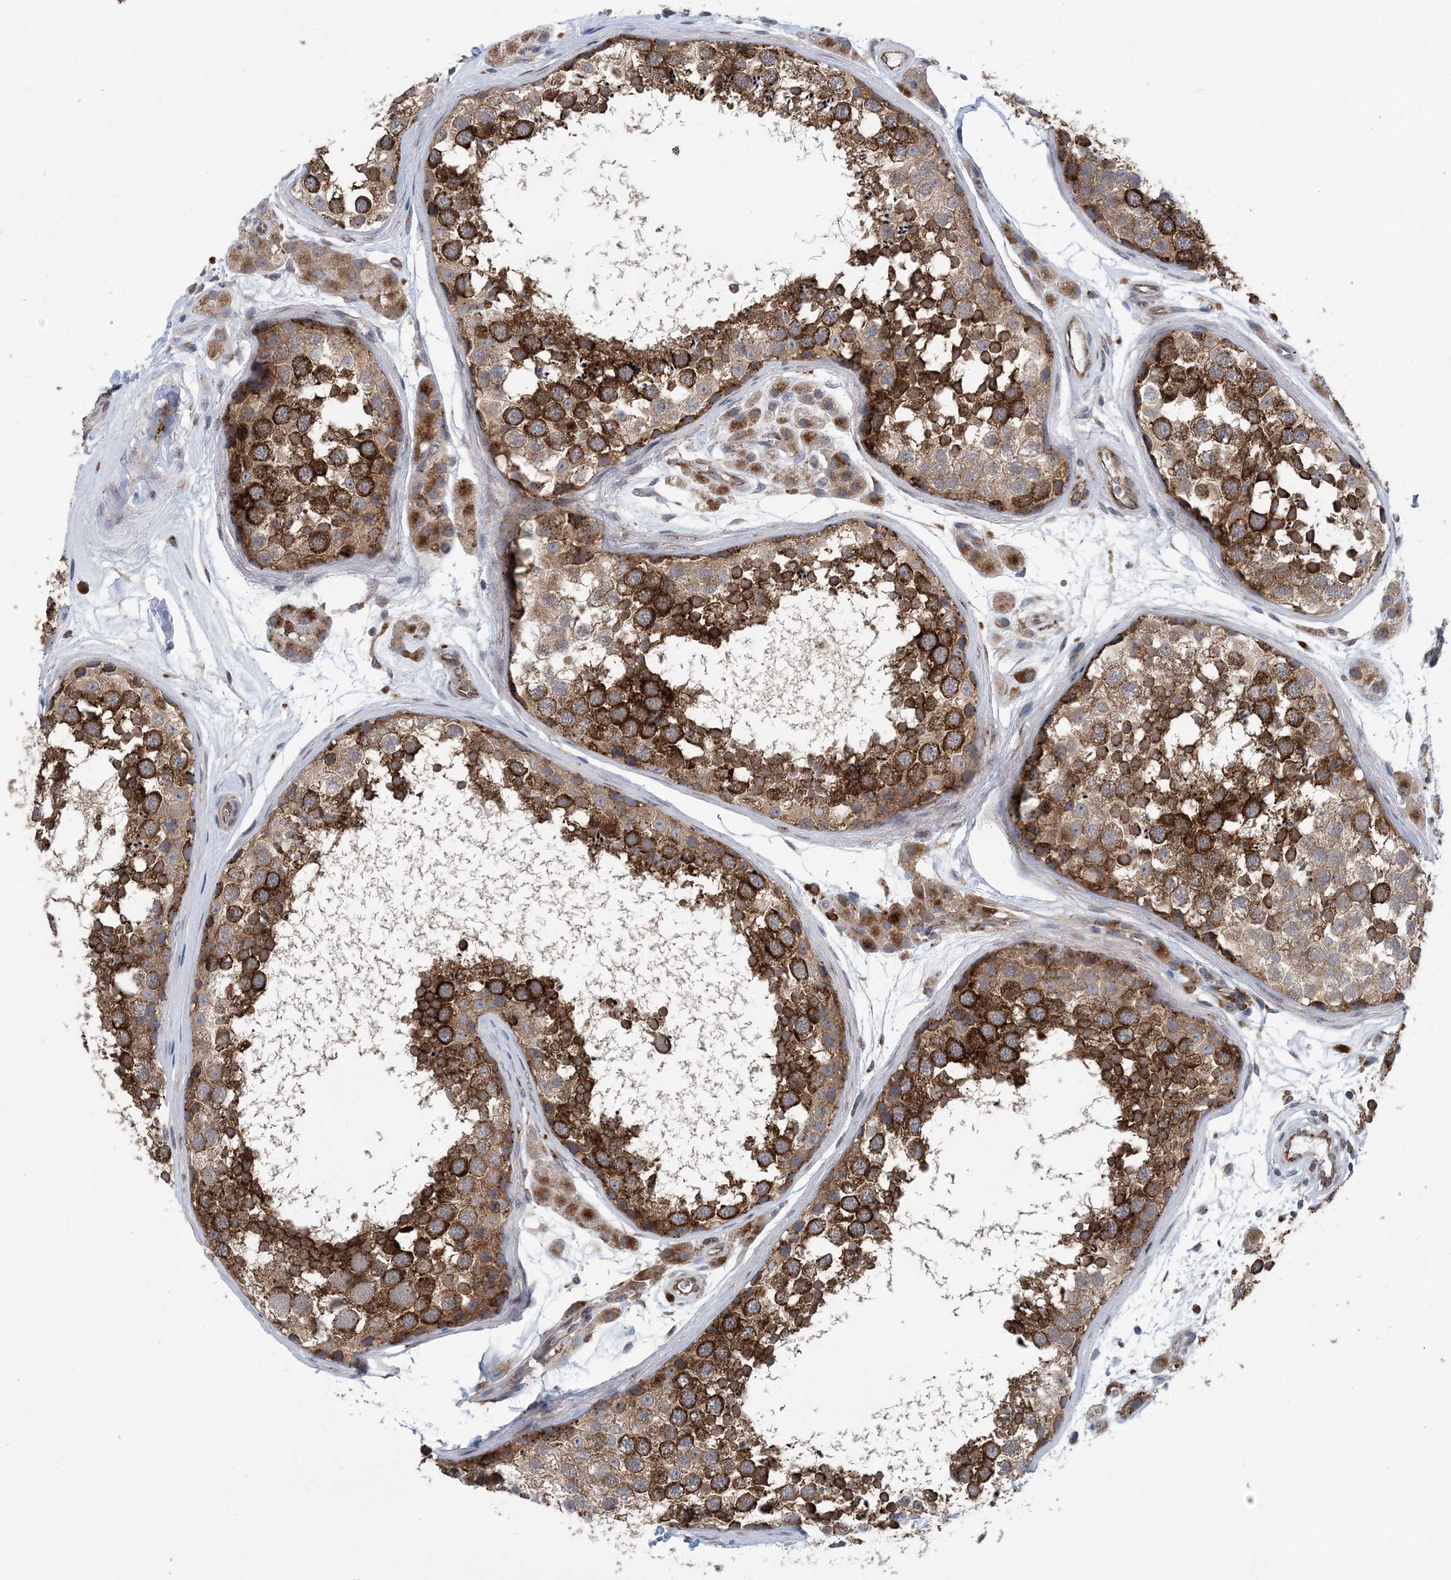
{"staining": {"intensity": "strong", "quantity": ">75%", "location": "cytoplasmic/membranous"}, "tissue": "testis", "cell_type": "Cells in seminiferous ducts", "image_type": "normal", "snomed": [{"axis": "morphology", "description": "Normal tissue, NOS"}, {"axis": "topography", "description": "Testis"}], "caption": "Brown immunohistochemical staining in normal human testis demonstrates strong cytoplasmic/membranous staining in approximately >75% of cells in seminiferous ducts. The staining was performed using DAB (3,3'-diaminobenzidine), with brown indicating positive protein expression. Nuclei are stained blue with hematoxylin.", "gene": "PTTG1IP", "patient": {"sex": "male", "age": 56}}